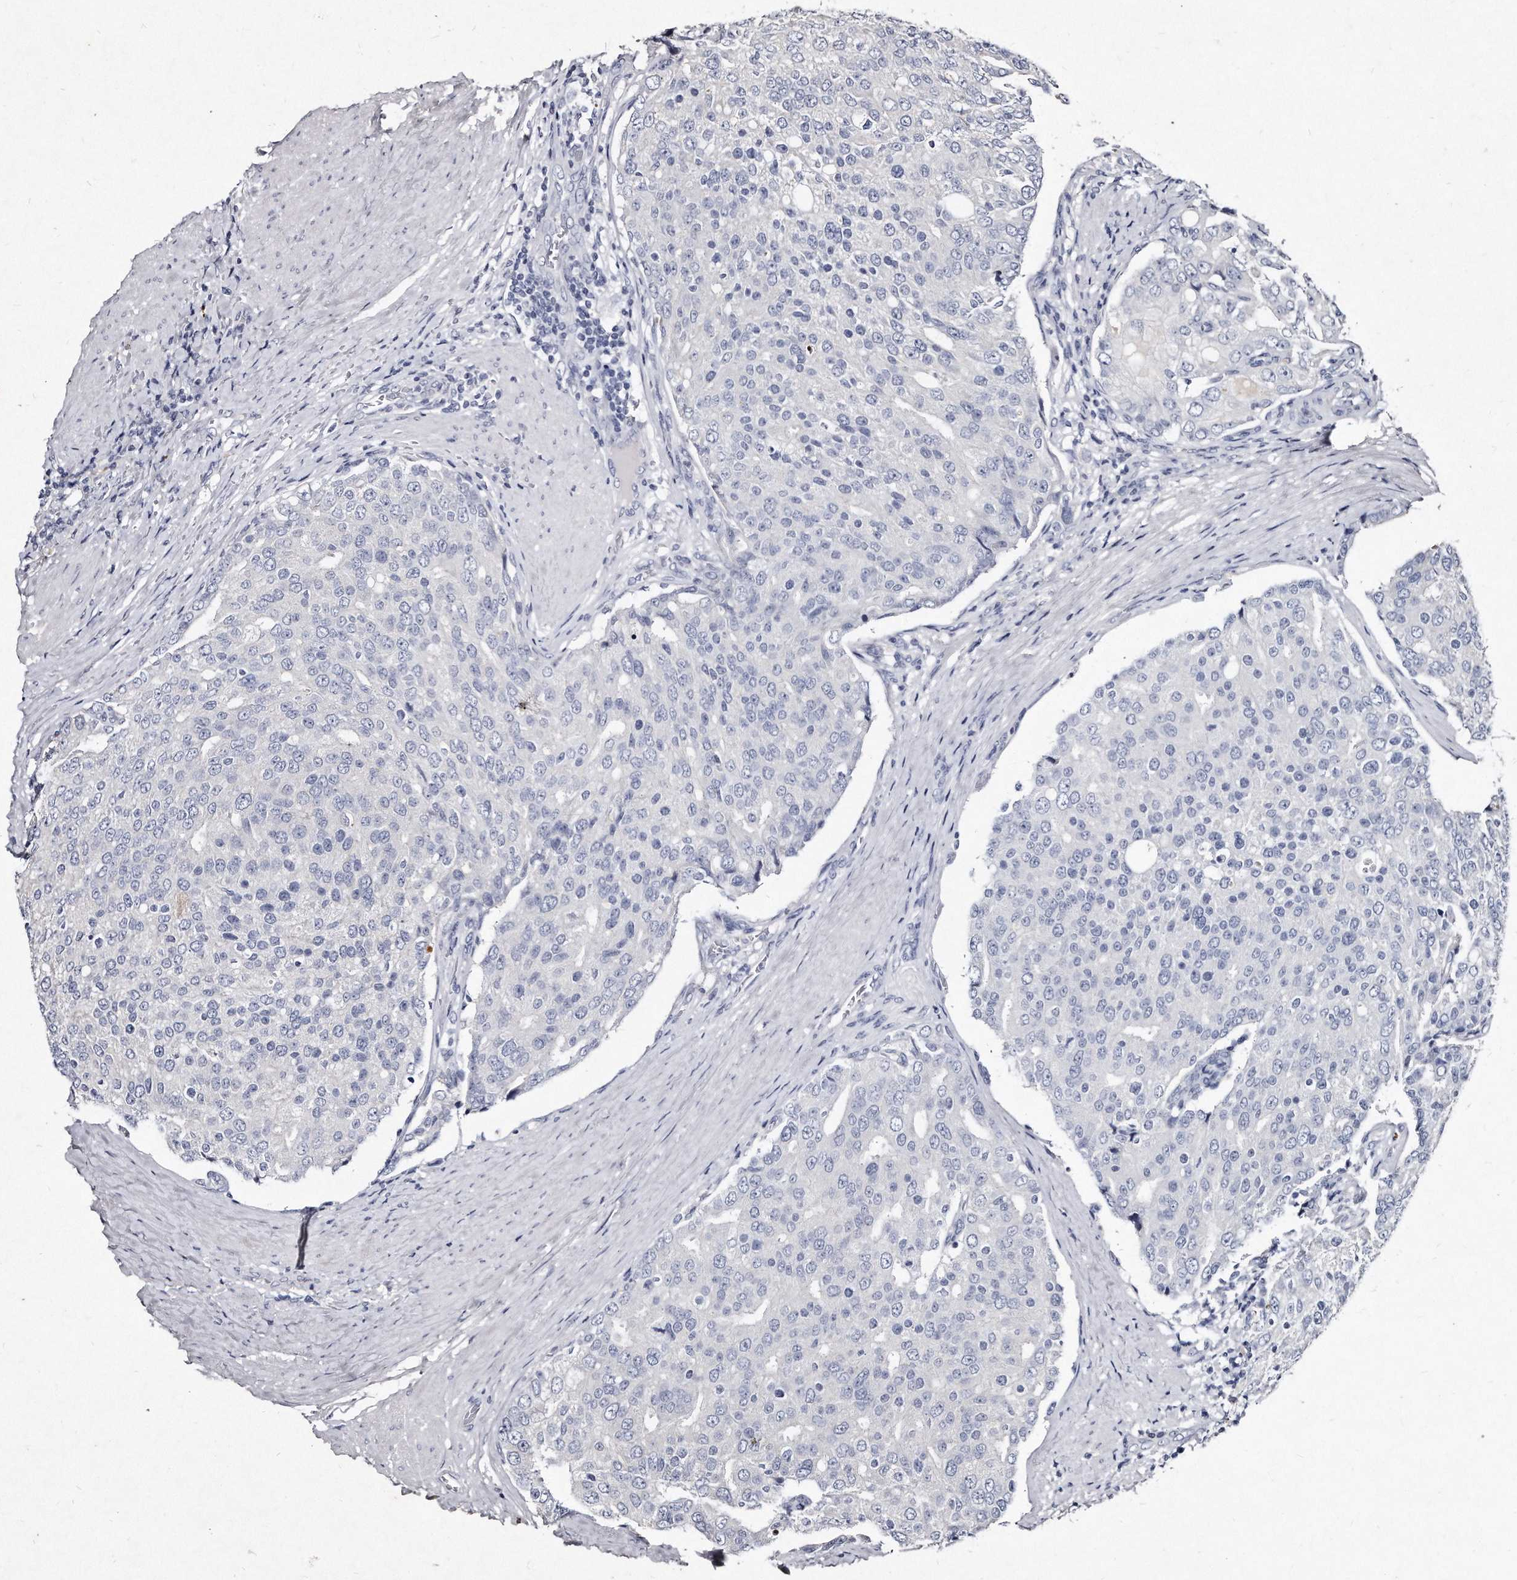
{"staining": {"intensity": "negative", "quantity": "none", "location": "none"}, "tissue": "prostate cancer", "cell_type": "Tumor cells", "image_type": "cancer", "snomed": [{"axis": "morphology", "description": "Adenocarcinoma, High grade"}, {"axis": "topography", "description": "Prostate"}], "caption": "Immunohistochemistry (IHC) image of human prostate cancer (high-grade adenocarcinoma) stained for a protein (brown), which shows no staining in tumor cells. Nuclei are stained in blue.", "gene": "KLHDC3", "patient": {"sex": "male", "age": 50}}